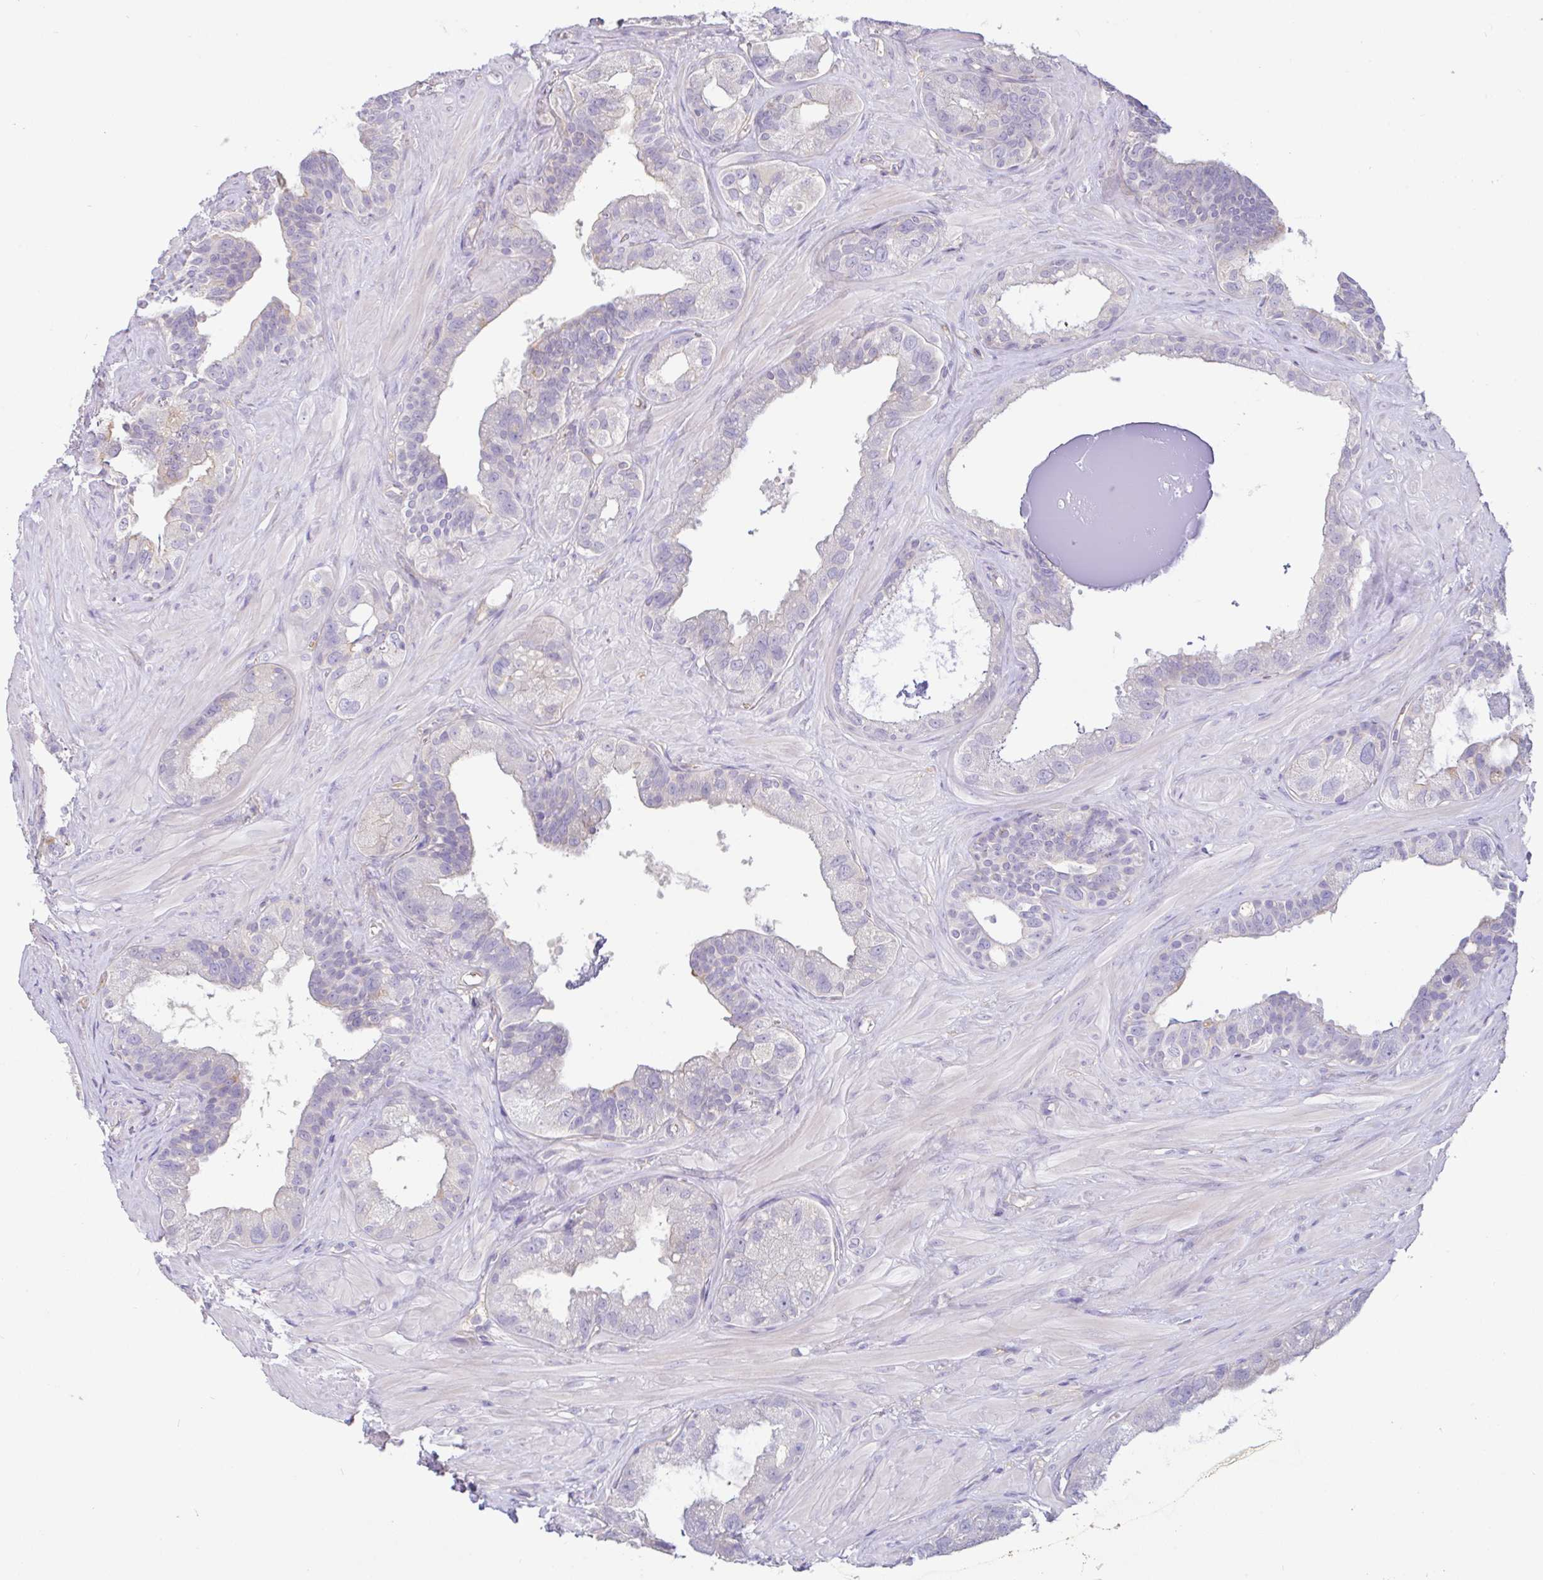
{"staining": {"intensity": "weak", "quantity": "<25%", "location": "cytoplasmic/membranous"}, "tissue": "seminal vesicle", "cell_type": "Glandular cells", "image_type": "normal", "snomed": [{"axis": "morphology", "description": "Normal tissue, NOS"}, {"axis": "topography", "description": "Seminal veicle"}, {"axis": "topography", "description": "Peripheral nerve tissue"}], "caption": "Seminal vesicle was stained to show a protein in brown. There is no significant positivity in glandular cells. (Brightfield microscopy of DAB immunohistochemistry (IHC) at high magnification).", "gene": "PLCD4", "patient": {"sex": "male", "age": 76}}